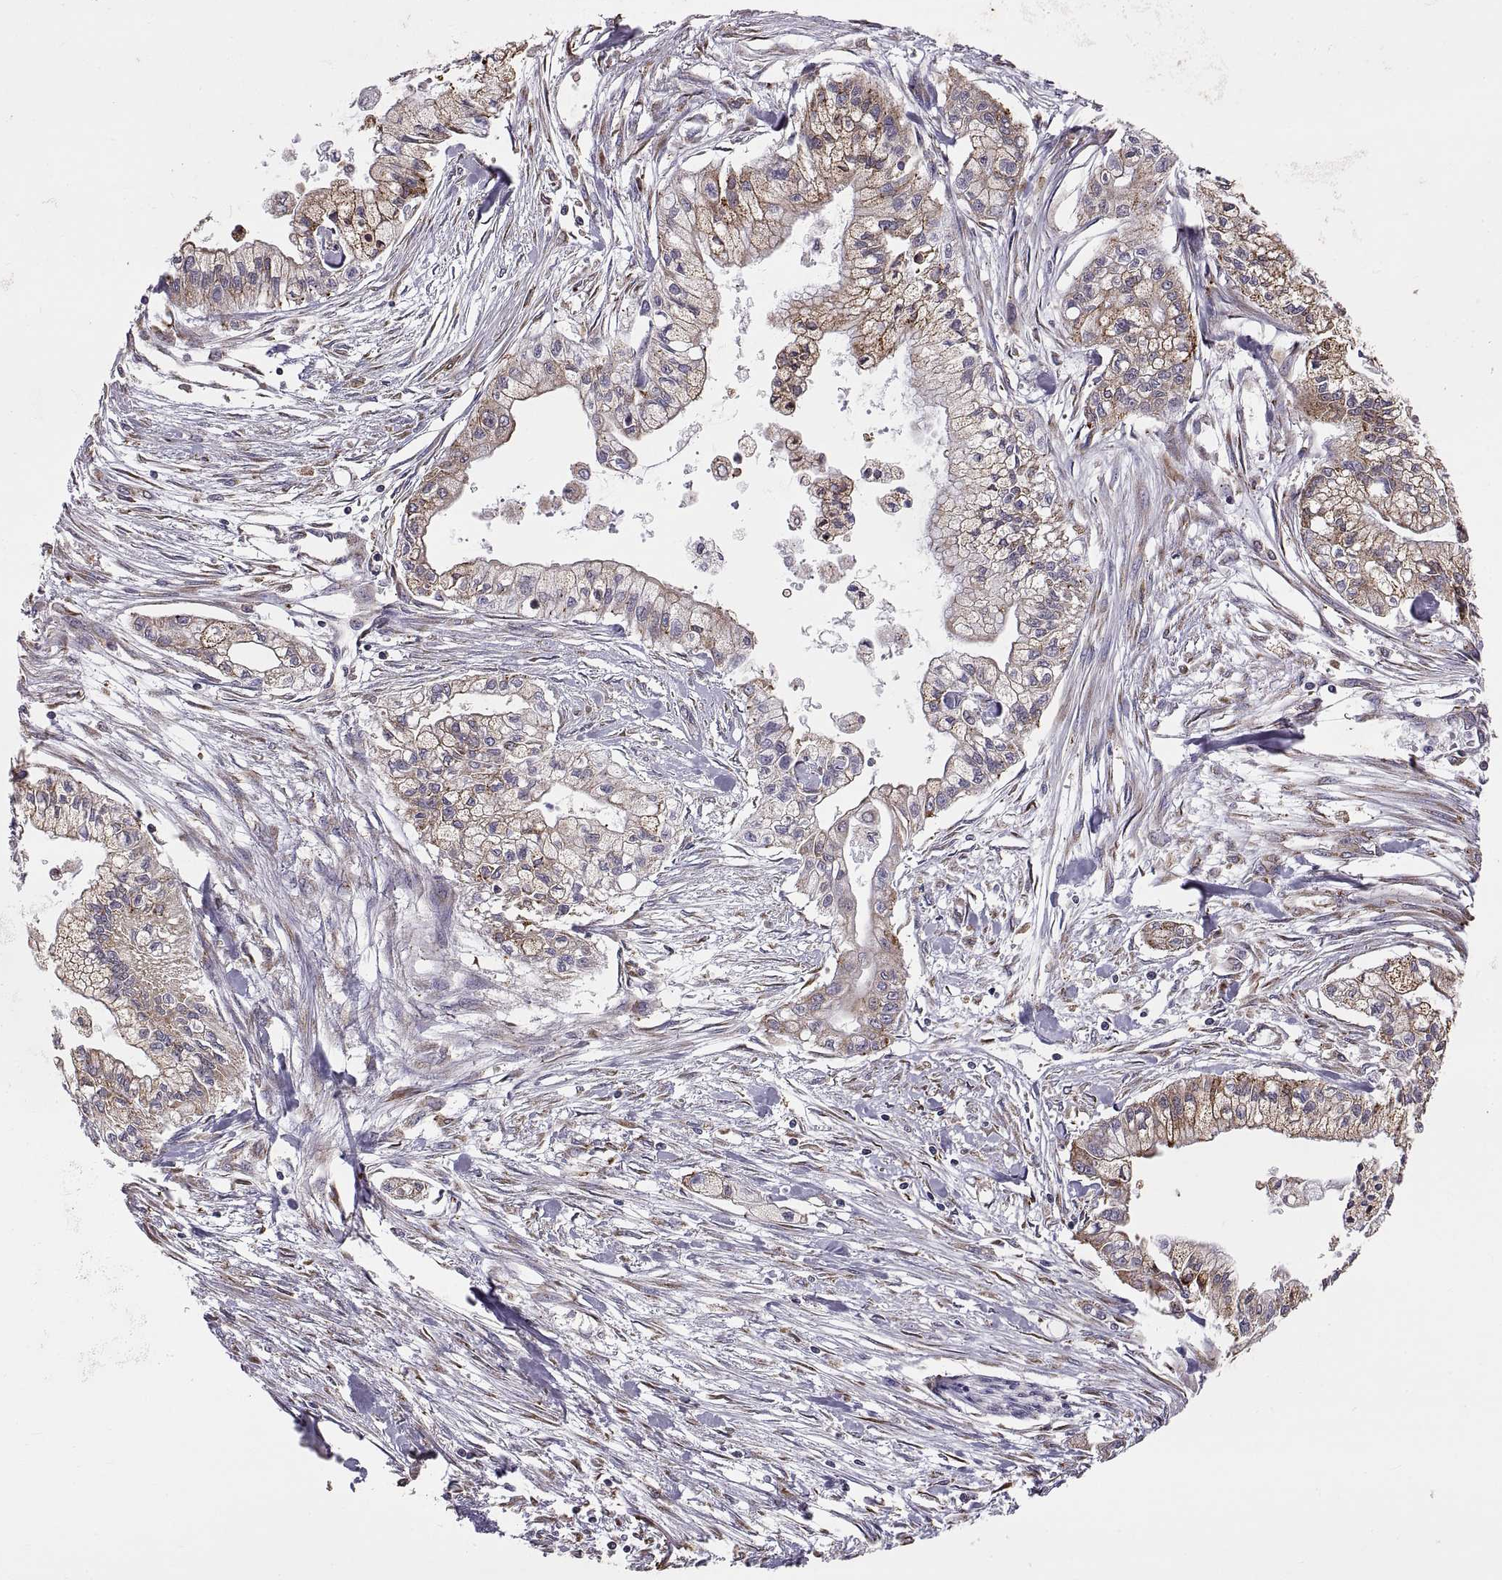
{"staining": {"intensity": "moderate", "quantity": ">75%", "location": "cytoplasmic/membranous"}, "tissue": "pancreatic cancer", "cell_type": "Tumor cells", "image_type": "cancer", "snomed": [{"axis": "morphology", "description": "Adenocarcinoma, NOS"}, {"axis": "topography", "description": "Pancreas"}], "caption": "The photomicrograph displays a brown stain indicating the presence of a protein in the cytoplasmic/membranous of tumor cells in pancreatic cancer. (DAB (3,3'-diaminobenzidine) IHC with brightfield microscopy, high magnification).", "gene": "PLEKHB2", "patient": {"sex": "male", "age": 54}}